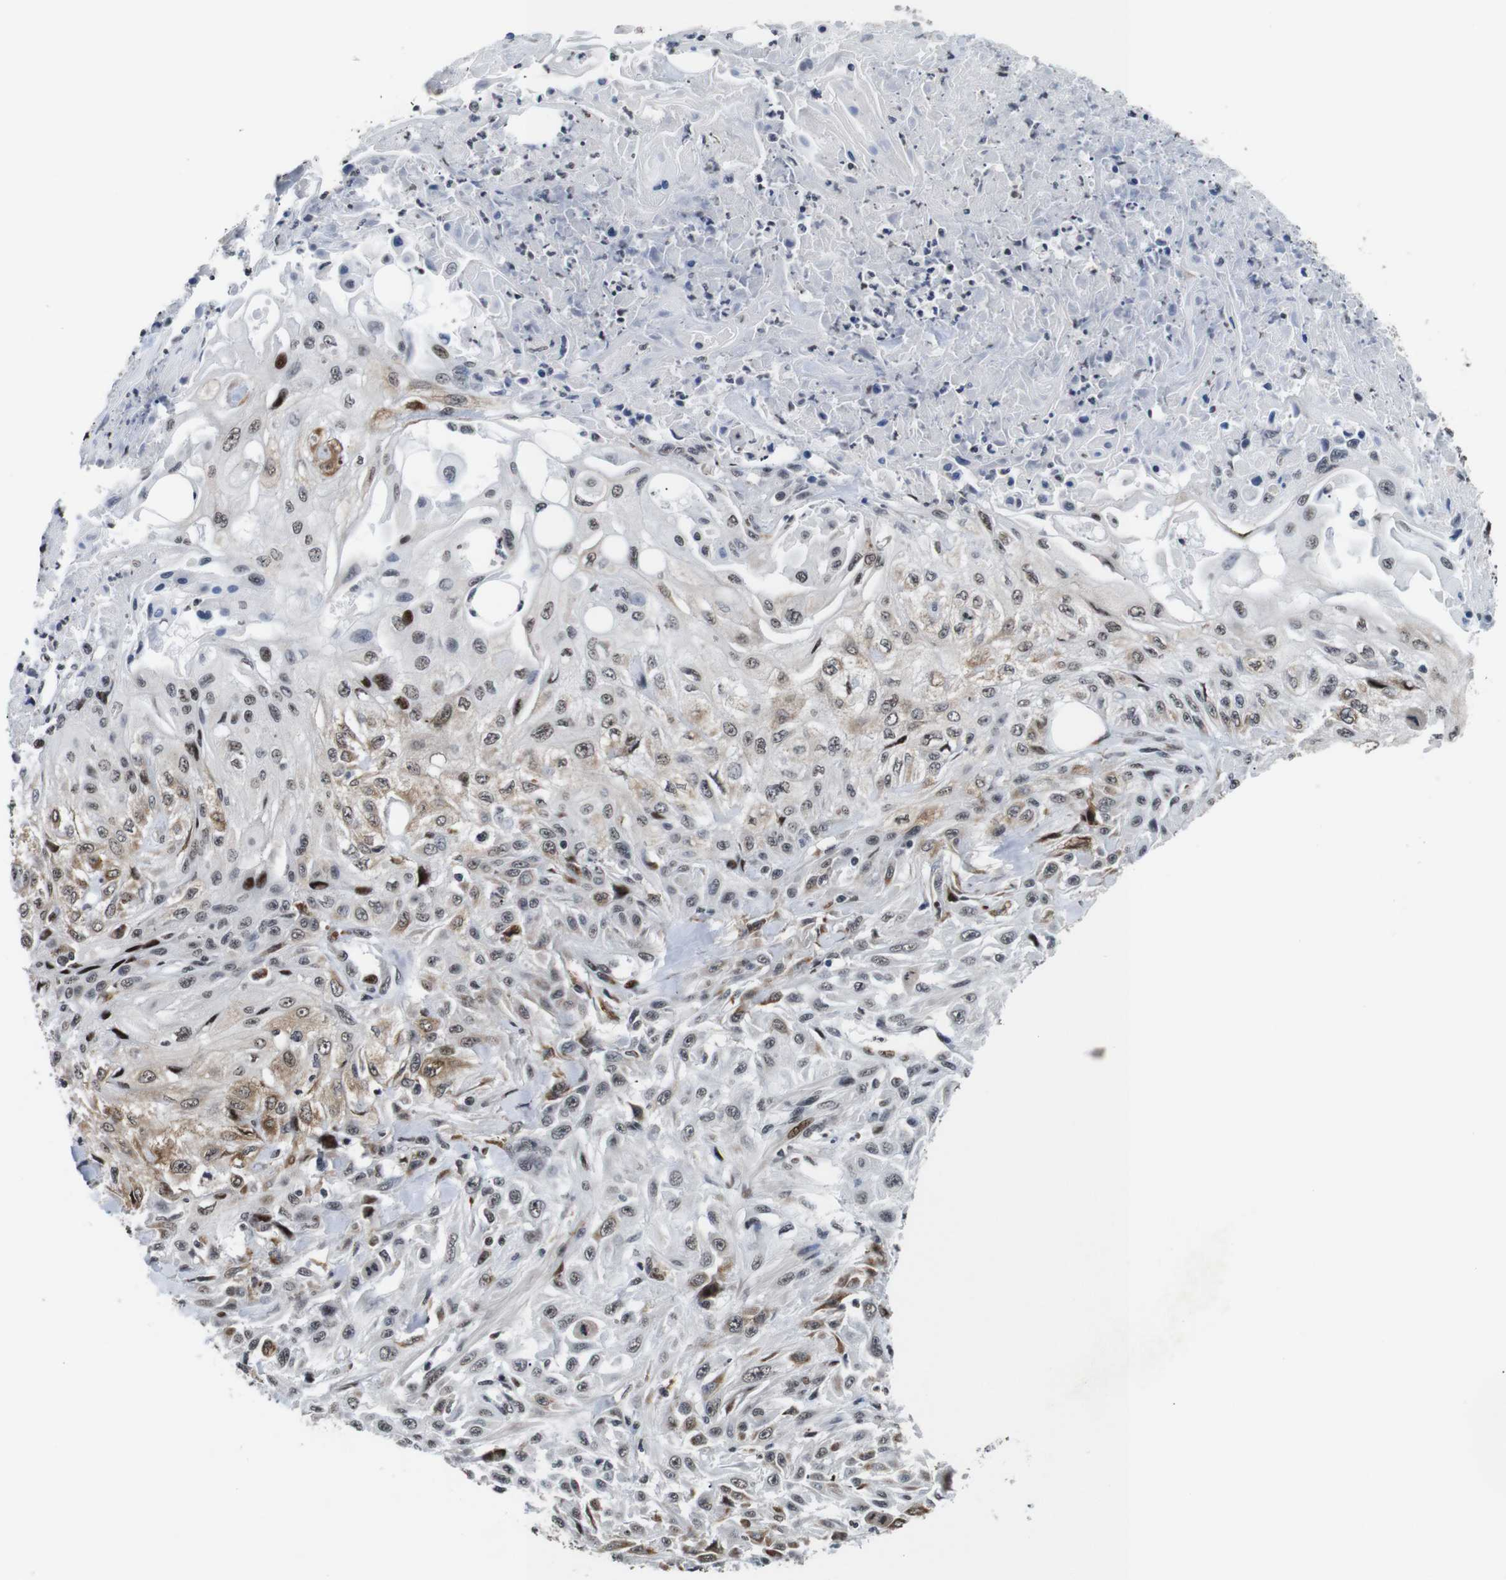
{"staining": {"intensity": "weak", "quantity": ">75%", "location": "nuclear"}, "tissue": "skin cancer", "cell_type": "Tumor cells", "image_type": "cancer", "snomed": [{"axis": "morphology", "description": "Squamous cell carcinoma, NOS"}, {"axis": "topography", "description": "Skin"}], "caption": "IHC of human skin cancer exhibits low levels of weak nuclear positivity in about >75% of tumor cells.", "gene": "EIF4G1", "patient": {"sex": "male", "age": 75}}